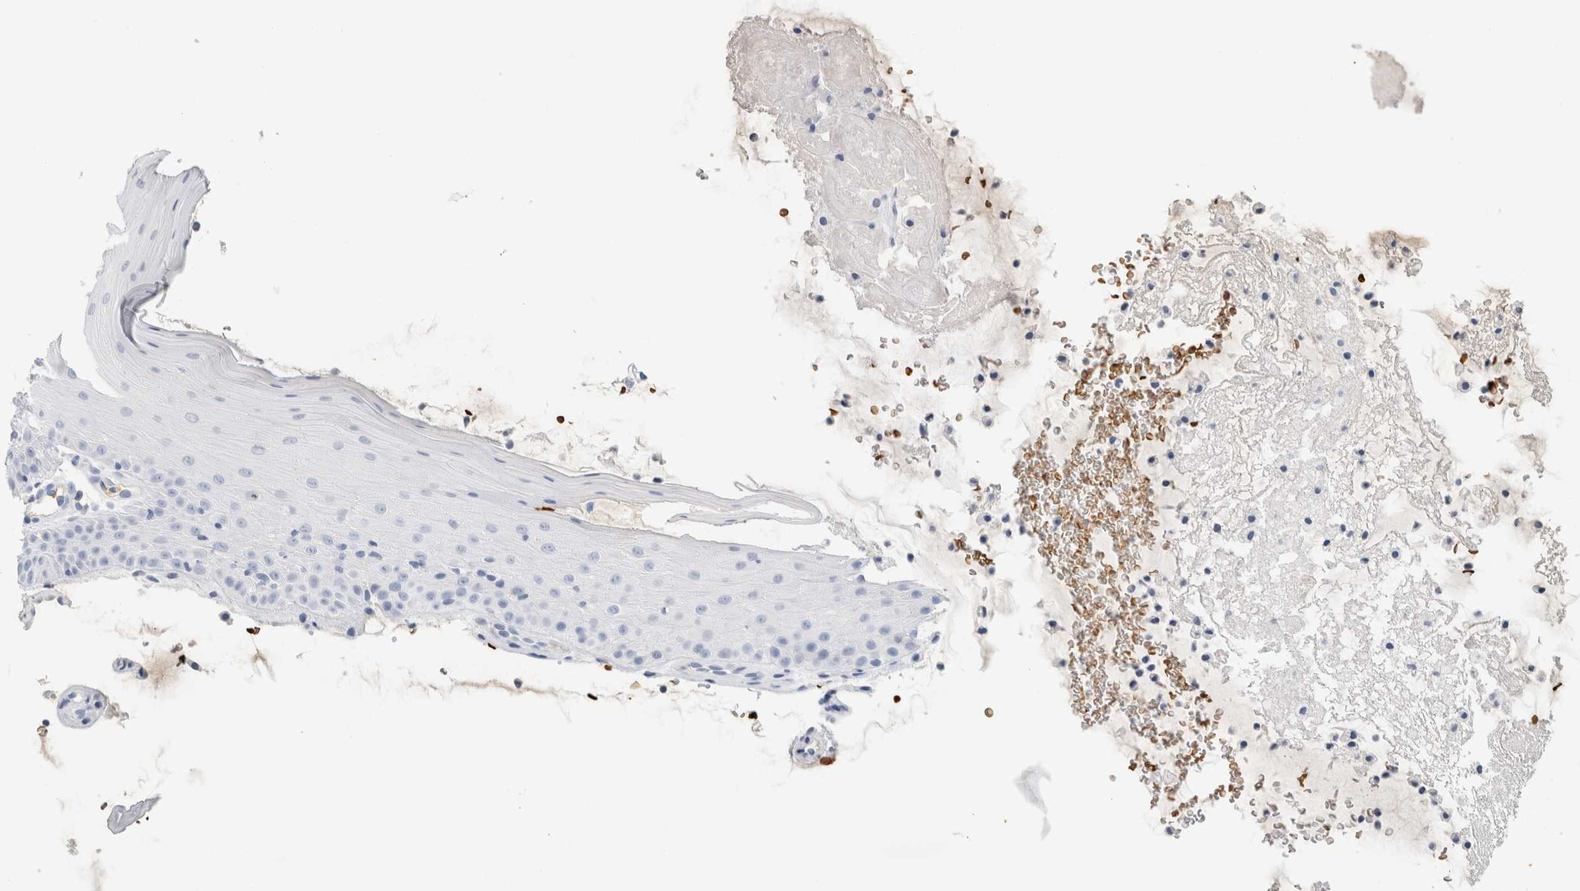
{"staining": {"intensity": "negative", "quantity": "none", "location": "none"}, "tissue": "oral mucosa", "cell_type": "Squamous epithelial cells", "image_type": "normal", "snomed": [{"axis": "morphology", "description": "Normal tissue, NOS"}, {"axis": "topography", "description": "Oral tissue"}], "caption": "Immunohistochemical staining of unremarkable oral mucosa exhibits no significant expression in squamous epithelial cells. The staining was performed using DAB (3,3'-diaminobenzidine) to visualize the protein expression in brown, while the nuclei were stained in blue with hematoxylin (Magnification: 20x).", "gene": "CA1", "patient": {"sex": "male", "age": 13}}